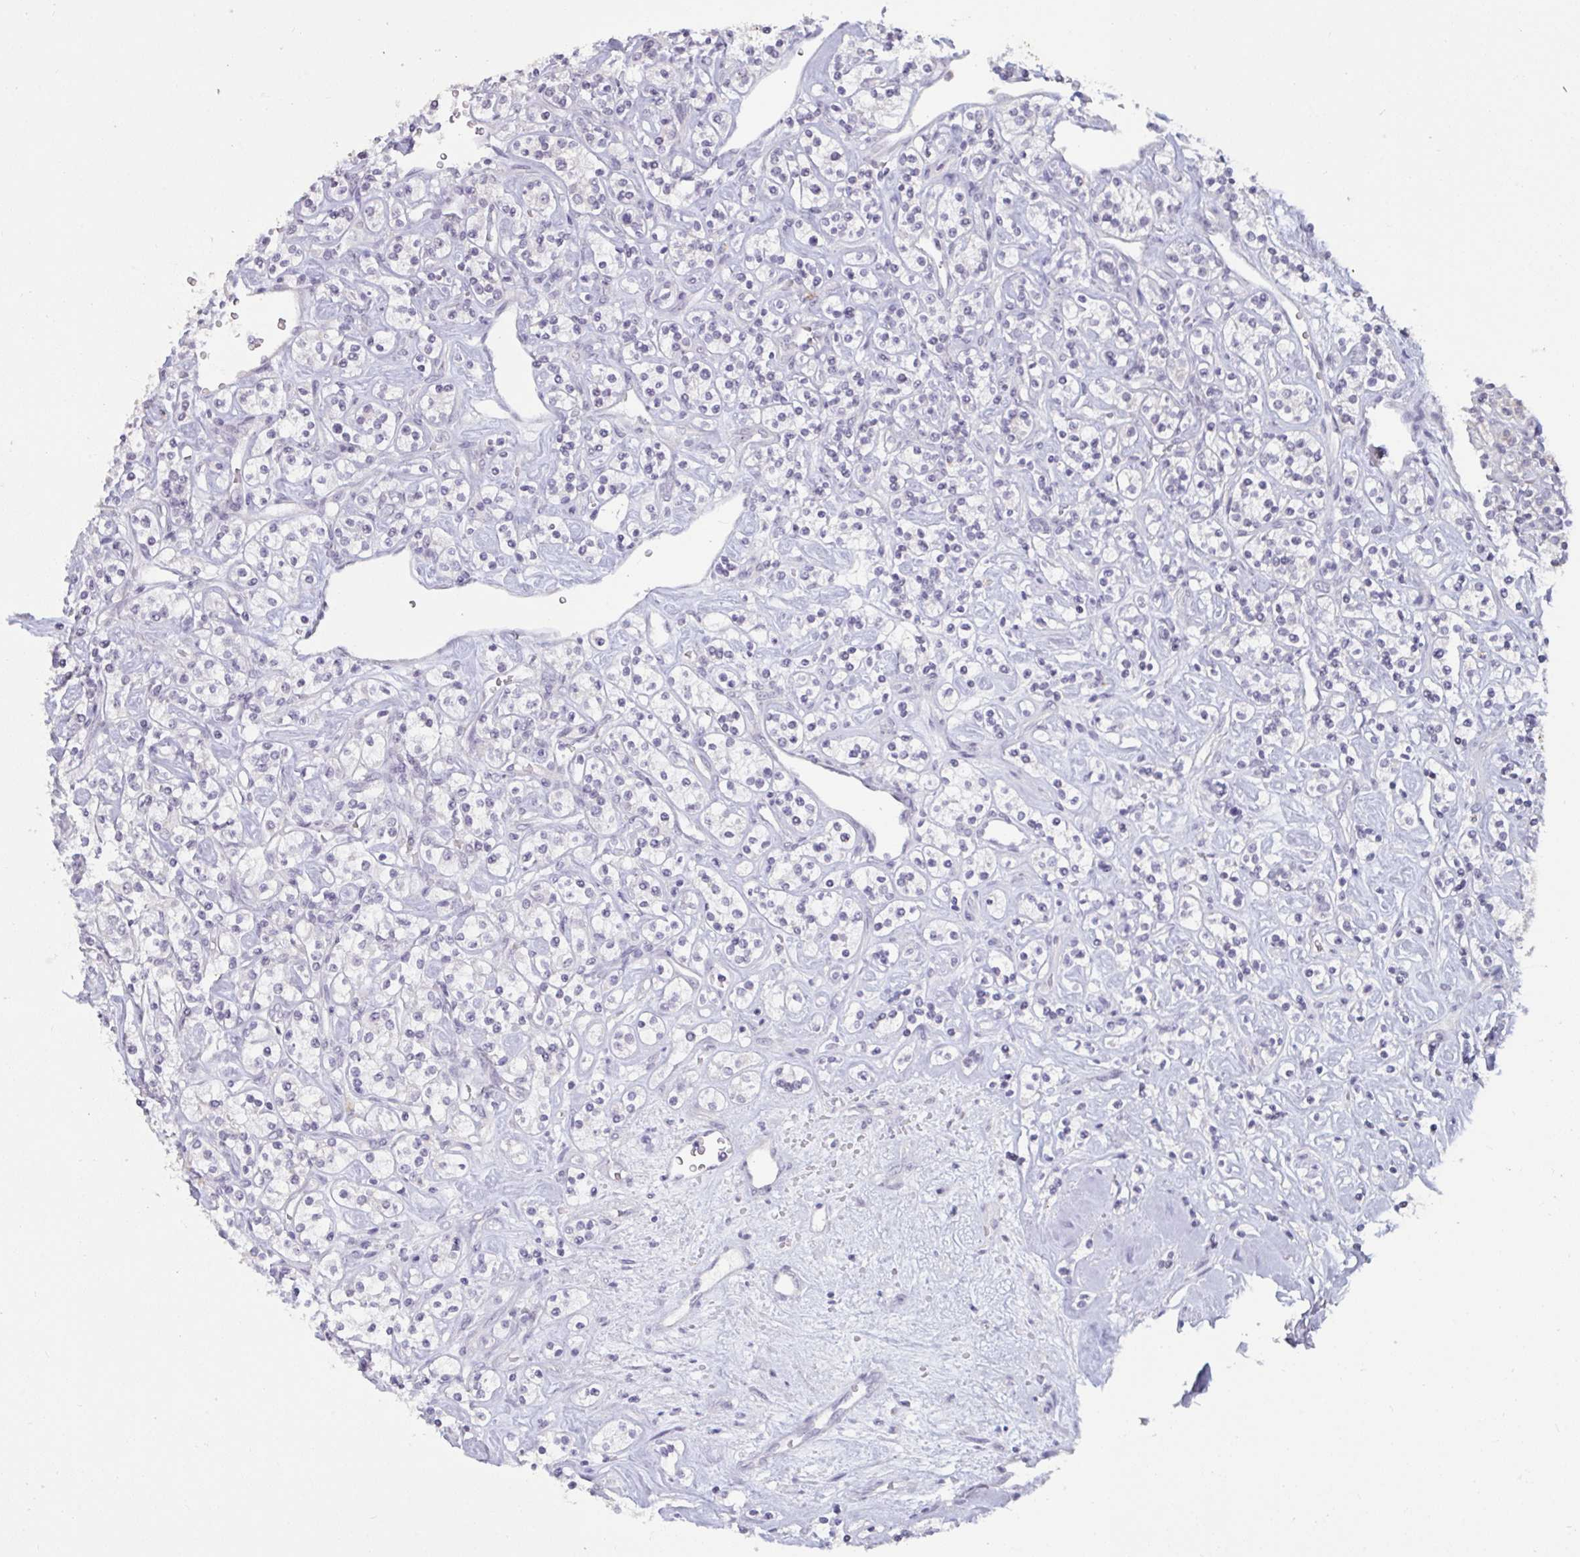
{"staining": {"intensity": "negative", "quantity": "none", "location": "none"}, "tissue": "renal cancer", "cell_type": "Tumor cells", "image_type": "cancer", "snomed": [{"axis": "morphology", "description": "Adenocarcinoma, NOS"}, {"axis": "topography", "description": "Kidney"}], "caption": "Adenocarcinoma (renal) stained for a protein using IHC displays no positivity tumor cells.", "gene": "TBC1D4", "patient": {"sex": "male", "age": 77}}